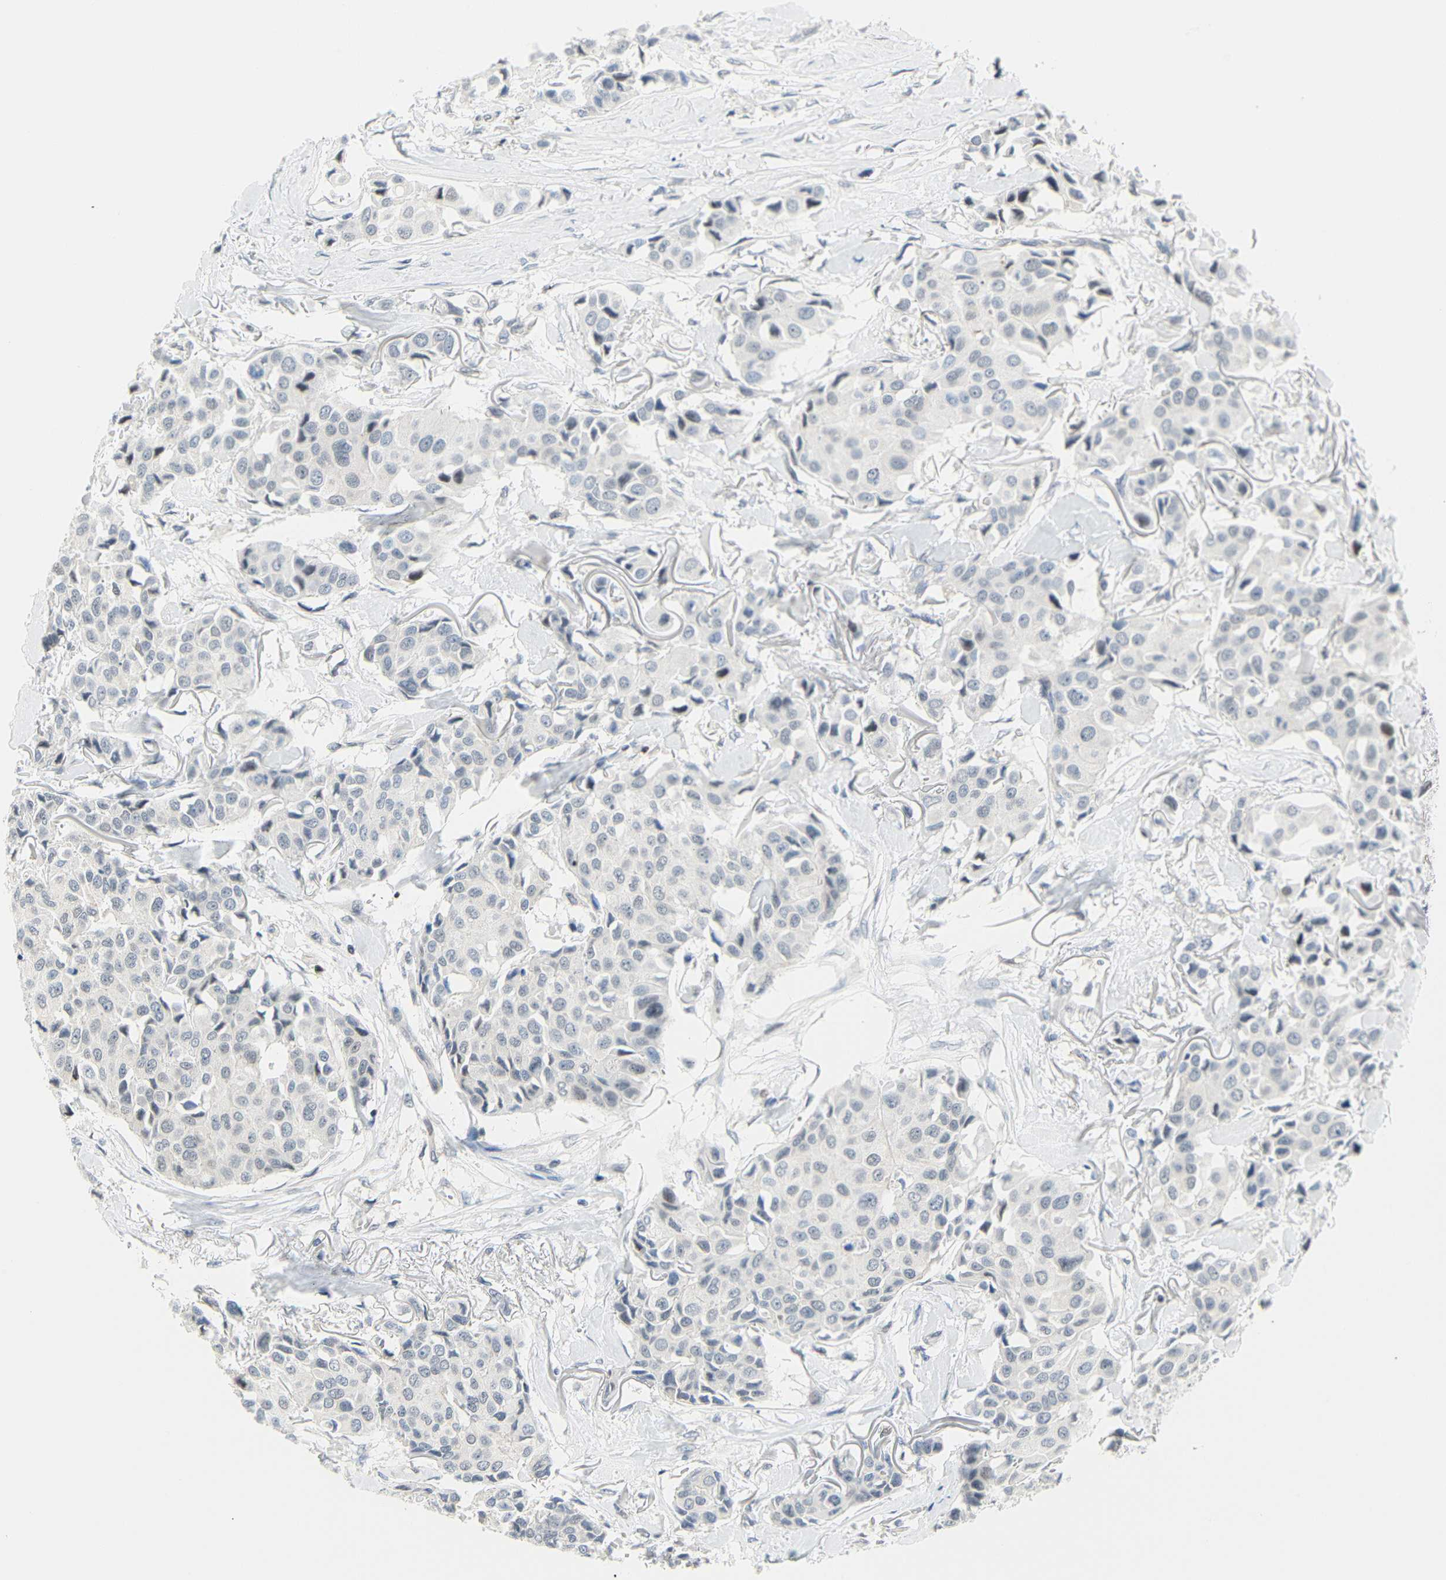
{"staining": {"intensity": "negative", "quantity": "none", "location": "none"}, "tissue": "breast cancer", "cell_type": "Tumor cells", "image_type": "cancer", "snomed": [{"axis": "morphology", "description": "Duct carcinoma"}, {"axis": "topography", "description": "Breast"}], "caption": "This photomicrograph is of breast cancer (infiltrating ductal carcinoma) stained with immunohistochemistry (IHC) to label a protein in brown with the nuclei are counter-stained blue. There is no expression in tumor cells.", "gene": "IMPG2", "patient": {"sex": "female", "age": 80}}